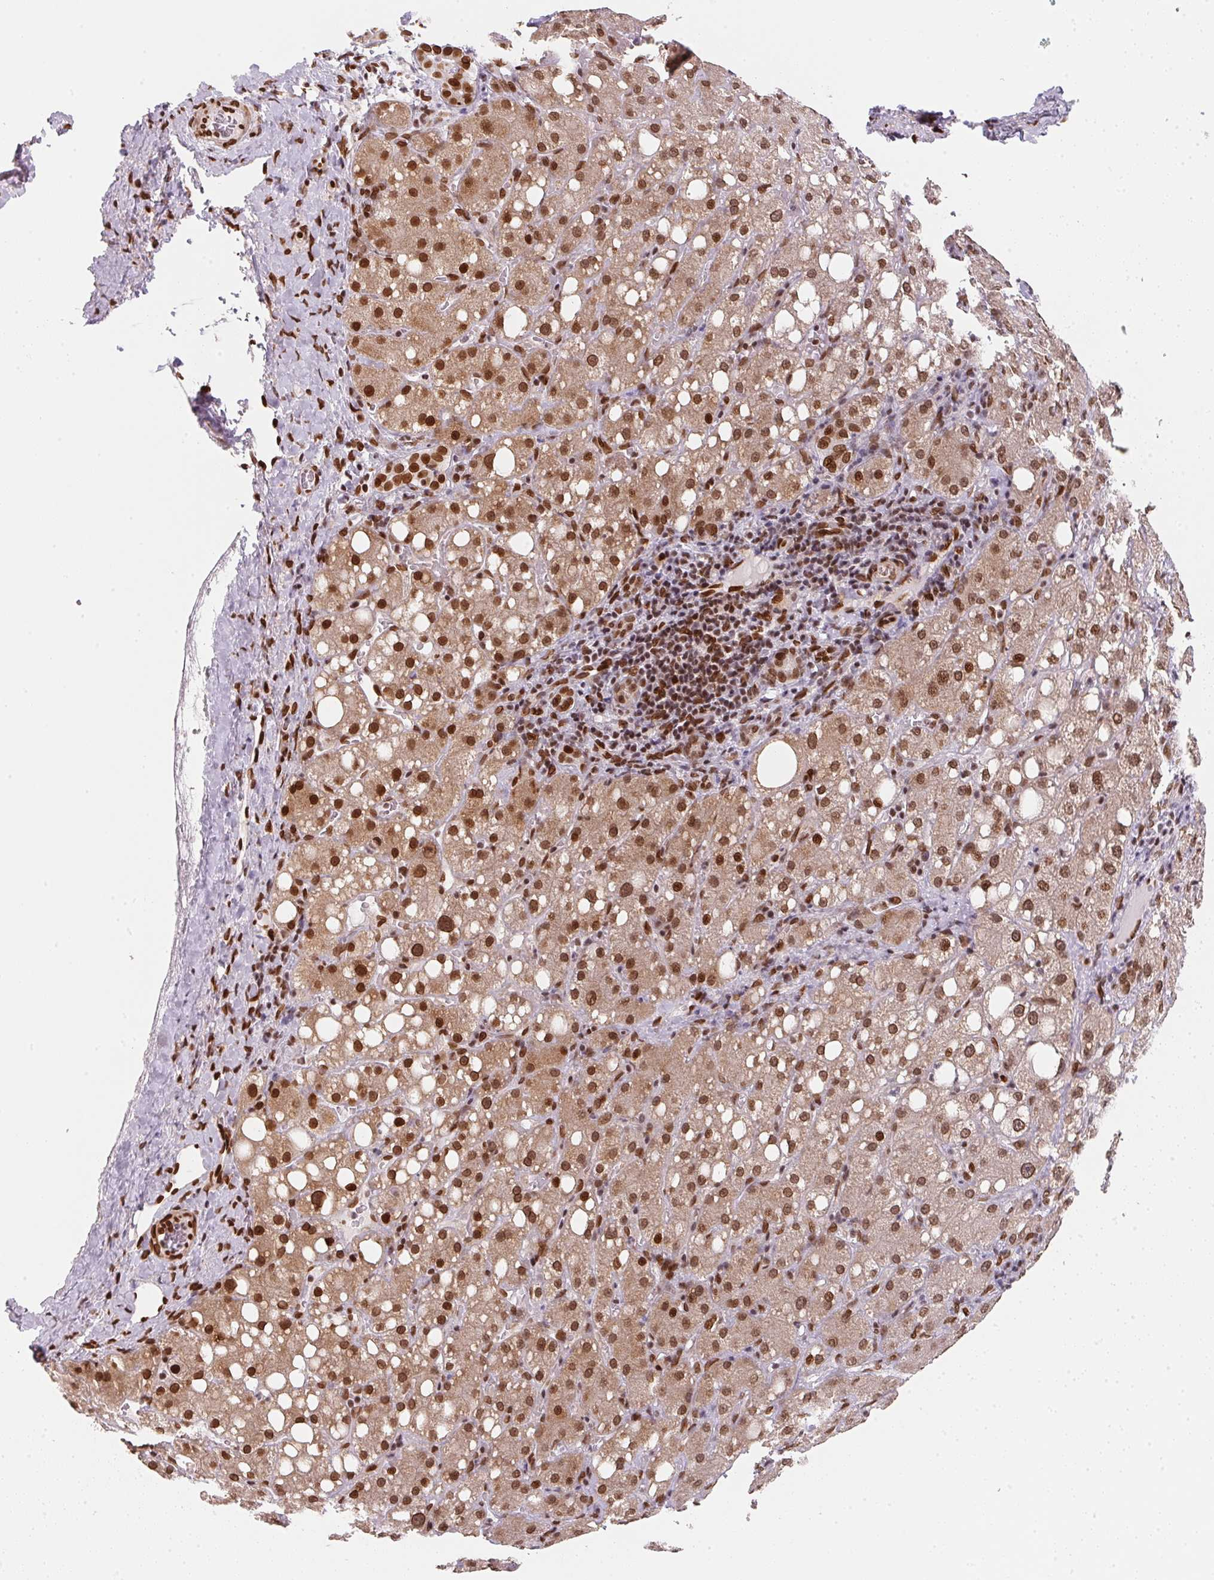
{"staining": {"intensity": "strong", "quantity": ">75%", "location": "cytoplasmic/membranous,nuclear"}, "tissue": "liver cancer", "cell_type": "Tumor cells", "image_type": "cancer", "snomed": [{"axis": "morphology", "description": "Carcinoma, Hepatocellular, NOS"}, {"axis": "topography", "description": "Liver"}], "caption": "The micrograph exhibits staining of liver hepatocellular carcinoma, revealing strong cytoplasmic/membranous and nuclear protein expression (brown color) within tumor cells.", "gene": "SAP30BP", "patient": {"sex": "male", "age": 67}}